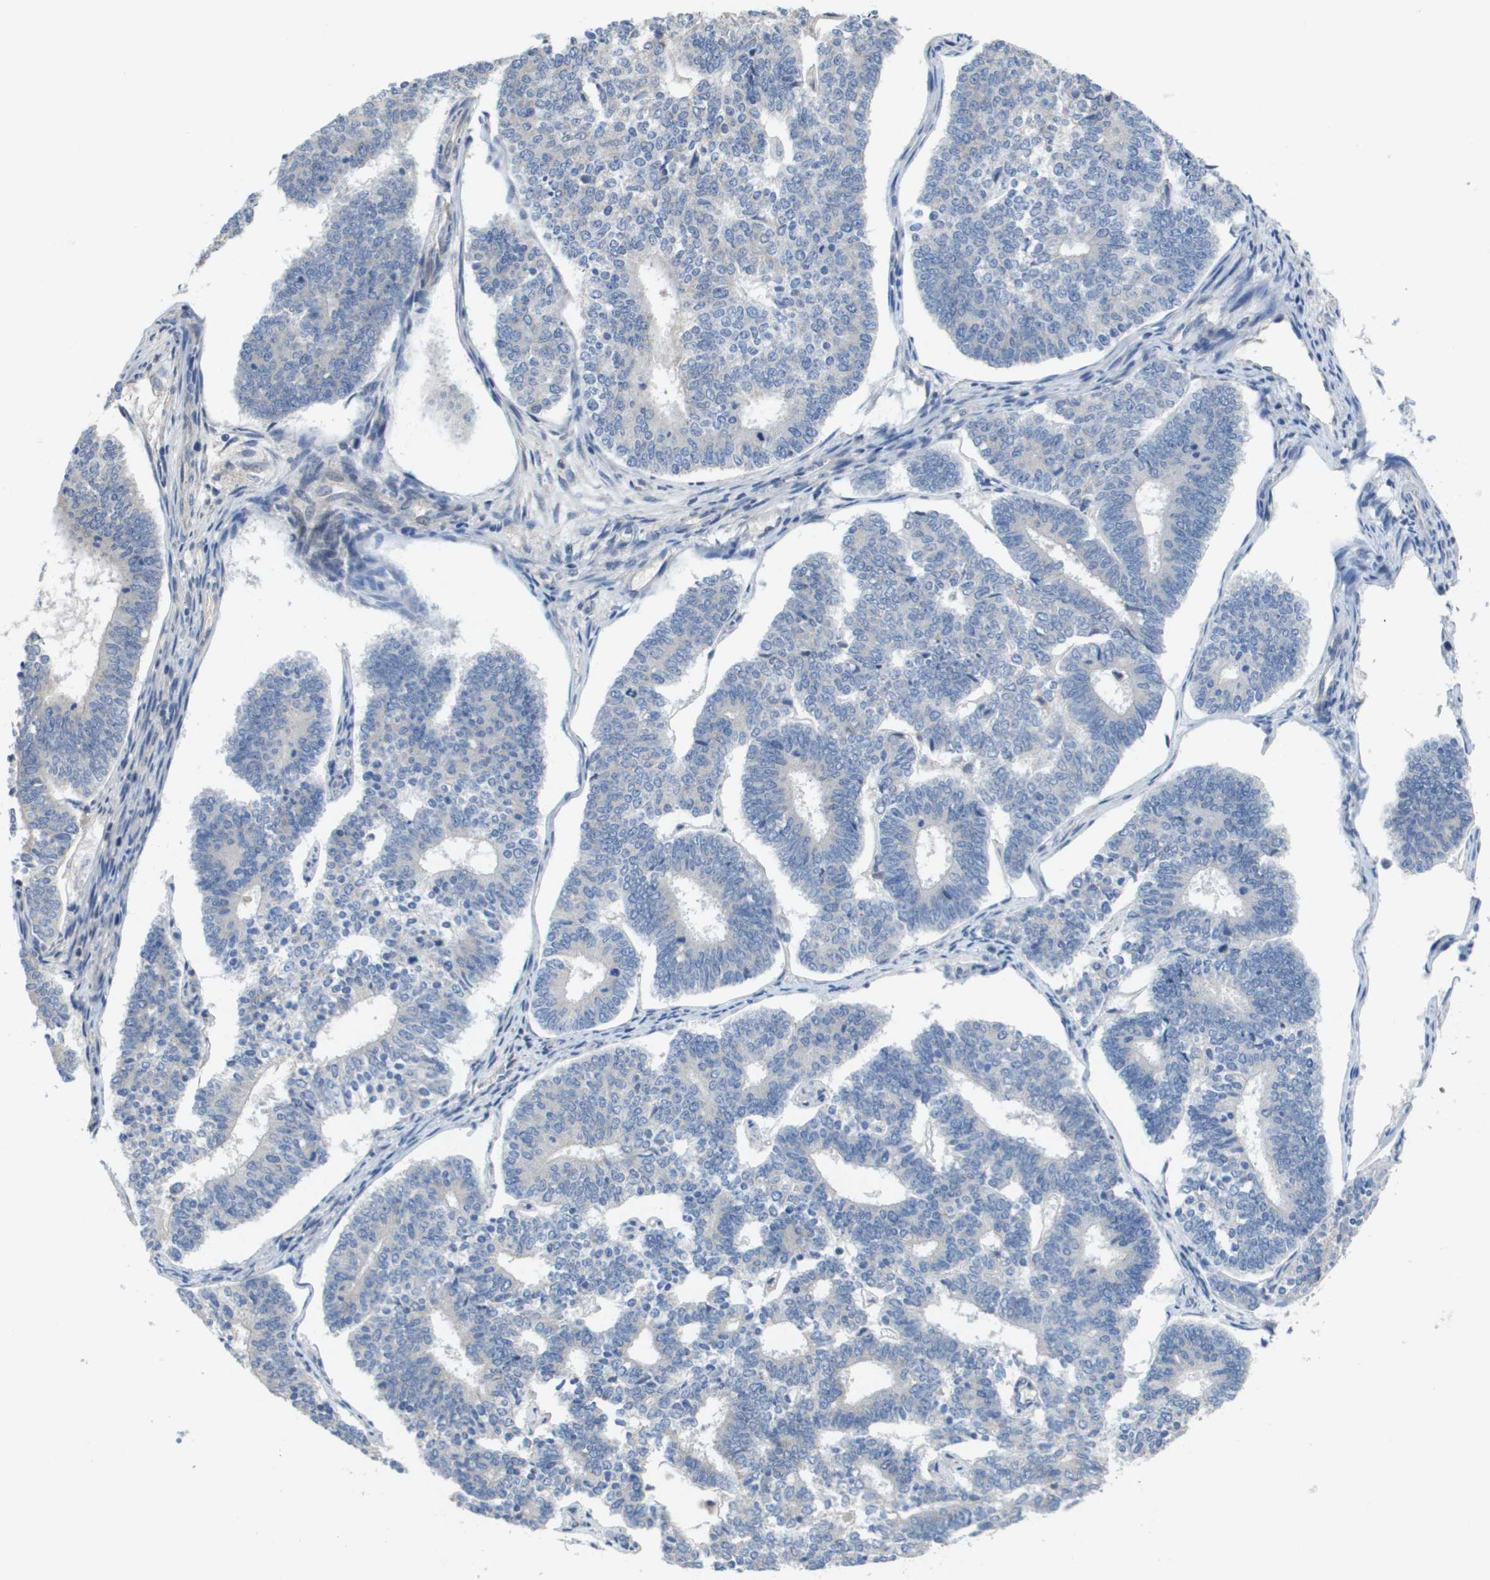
{"staining": {"intensity": "negative", "quantity": "none", "location": "none"}, "tissue": "endometrial cancer", "cell_type": "Tumor cells", "image_type": "cancer", "snomed": [{"axis": "morphology", "description": "Adenocarcinoma, NOS"}, {"axis": "topography", "description": "Endometrium"}], "caption": "IHC image of endometrial cancer stained for a protein (brown), which demonstrates no expression in tumor cells.", "gene": "CAPN11", "patient": {"sex": "female", "age": 70}}